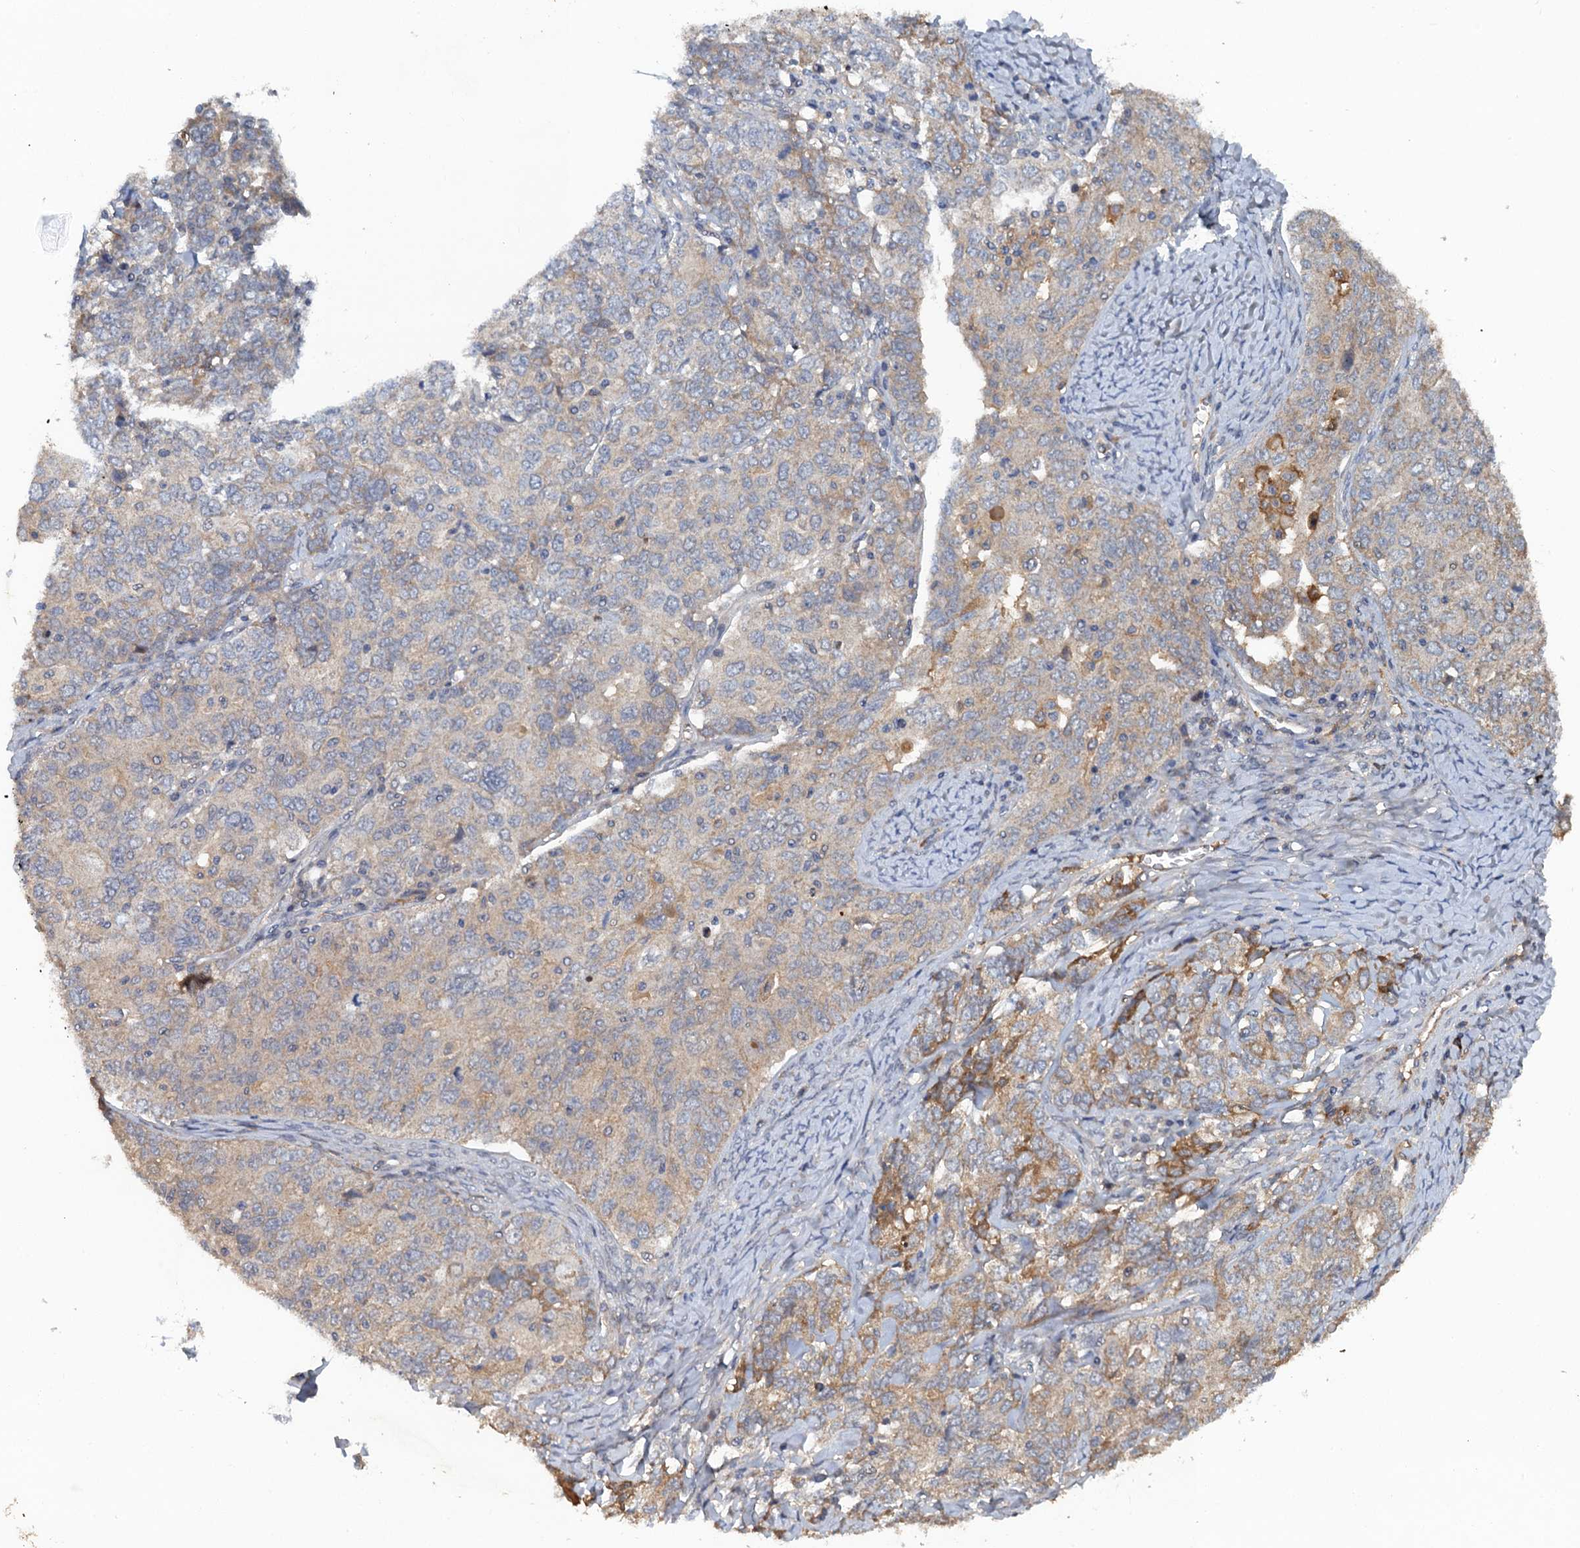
{"staining": {"intensity": "weak", "quantity": "<25%", "location": "cytoplasmic/membranous"}, "tissue": "ovarian cancer", "cell_type": "Tumor cells", "image_type": "cancer", "snomed": [{"axis": "morphology", "description": "Carcinoma, endometroid"}, {"axis": "topography", "description": "Ovary"}], "caption": "The histopathology image reveals no staining of tumor cells in ovarian cancer.", "gene": "HAPLN3", "patient": {"sex": "female", "age": 62}}